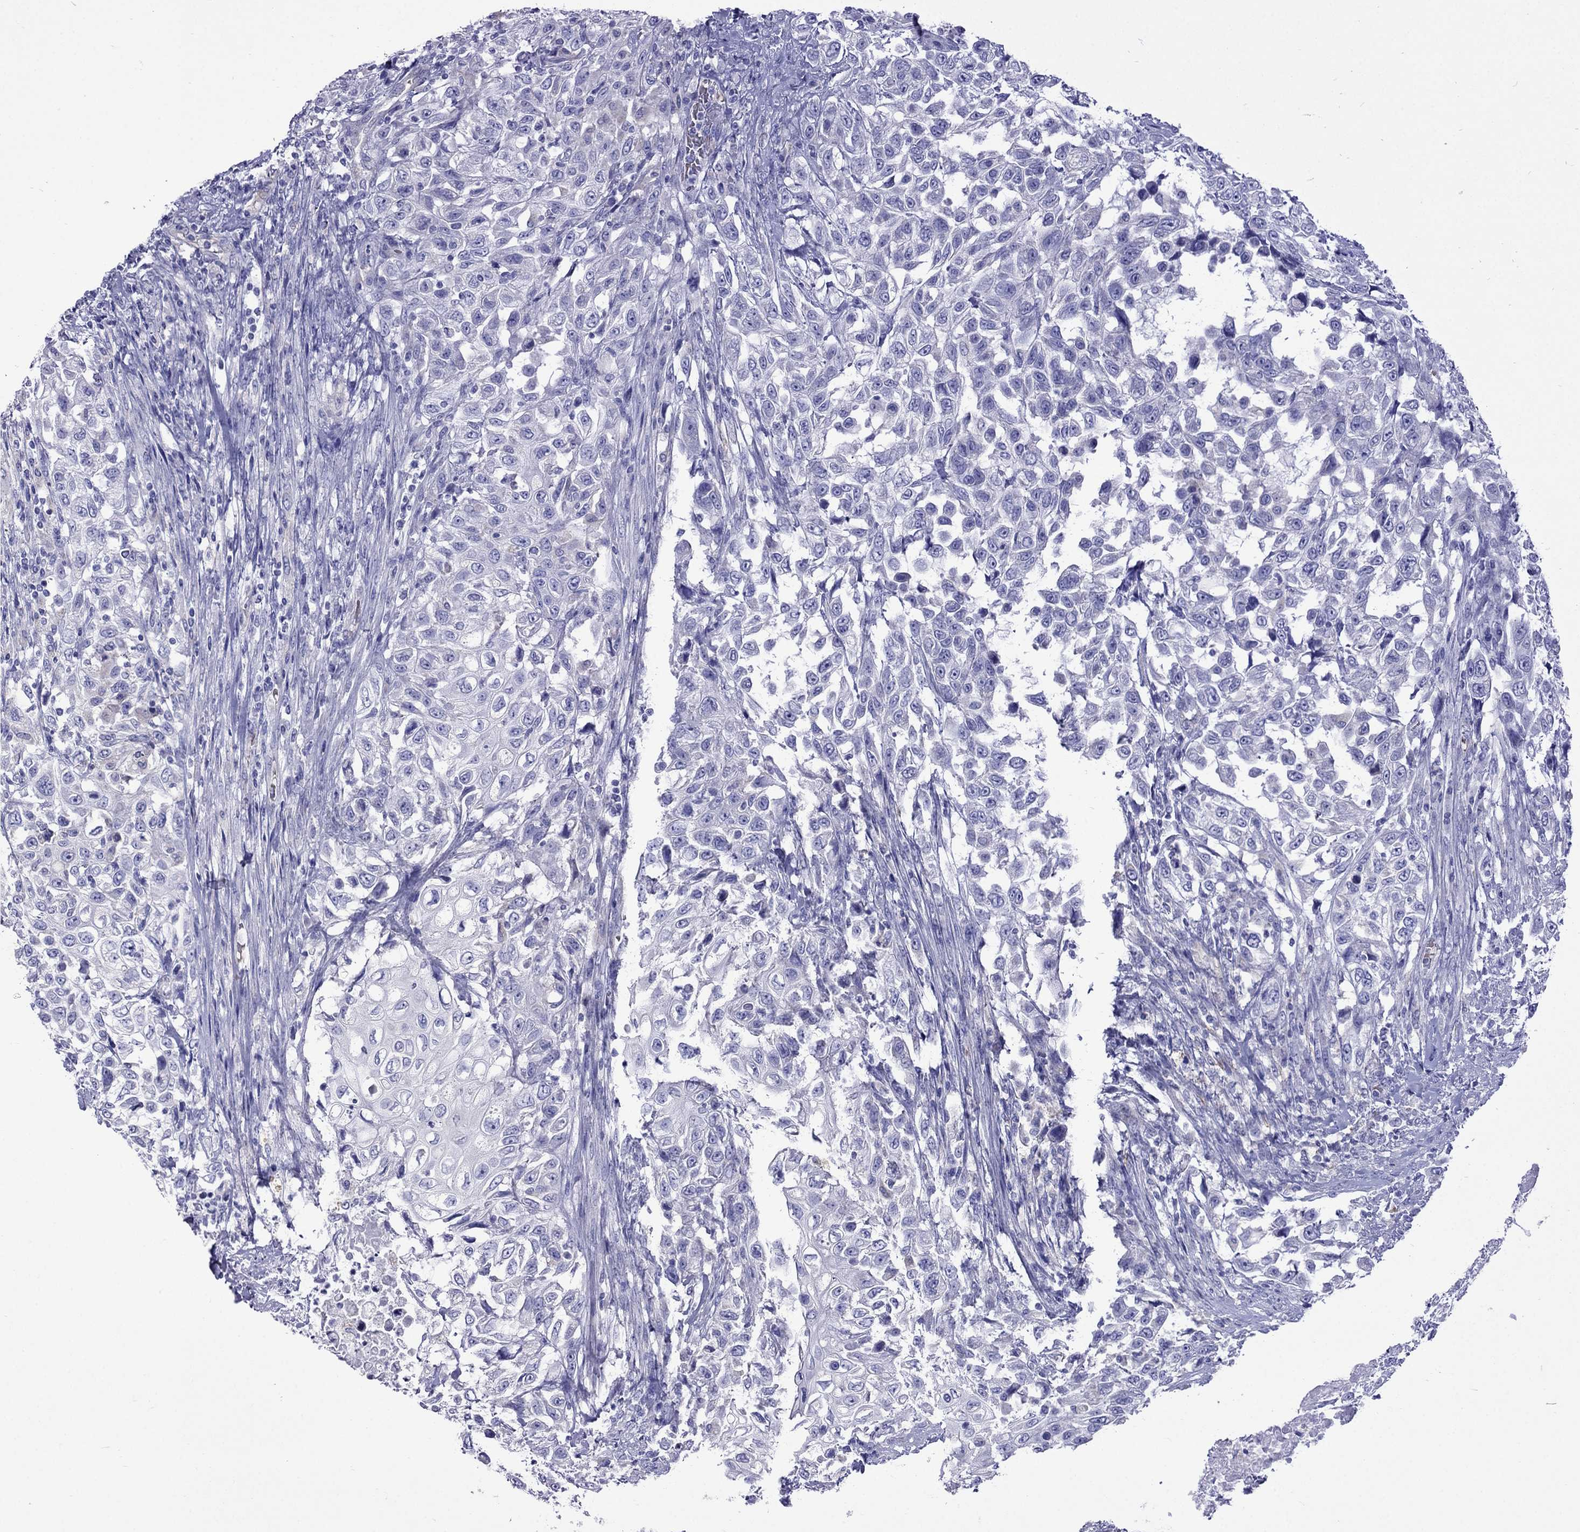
{"staining": {"intensity": "negative", "quantity": "none", "location": "none"}, "tissue": "urothelial cancer", "cell_type": "Tumor cells", "image_type": "cancer", "snomed": [{"axis": "morphology", "description": "Urothelial carcinoma, High grade"}, {"axis": "topography", "description": "Urinary bladder"}], "caption": "Immunohistochemistry (IHC) of high-grade urothelial carcinoma displays no expression in tumor cells. (Immunohistochemistry, brightfield microscopy, high magnification).", "gene": "TDRD1", "patient": {"sex": "female", "age": 56}}